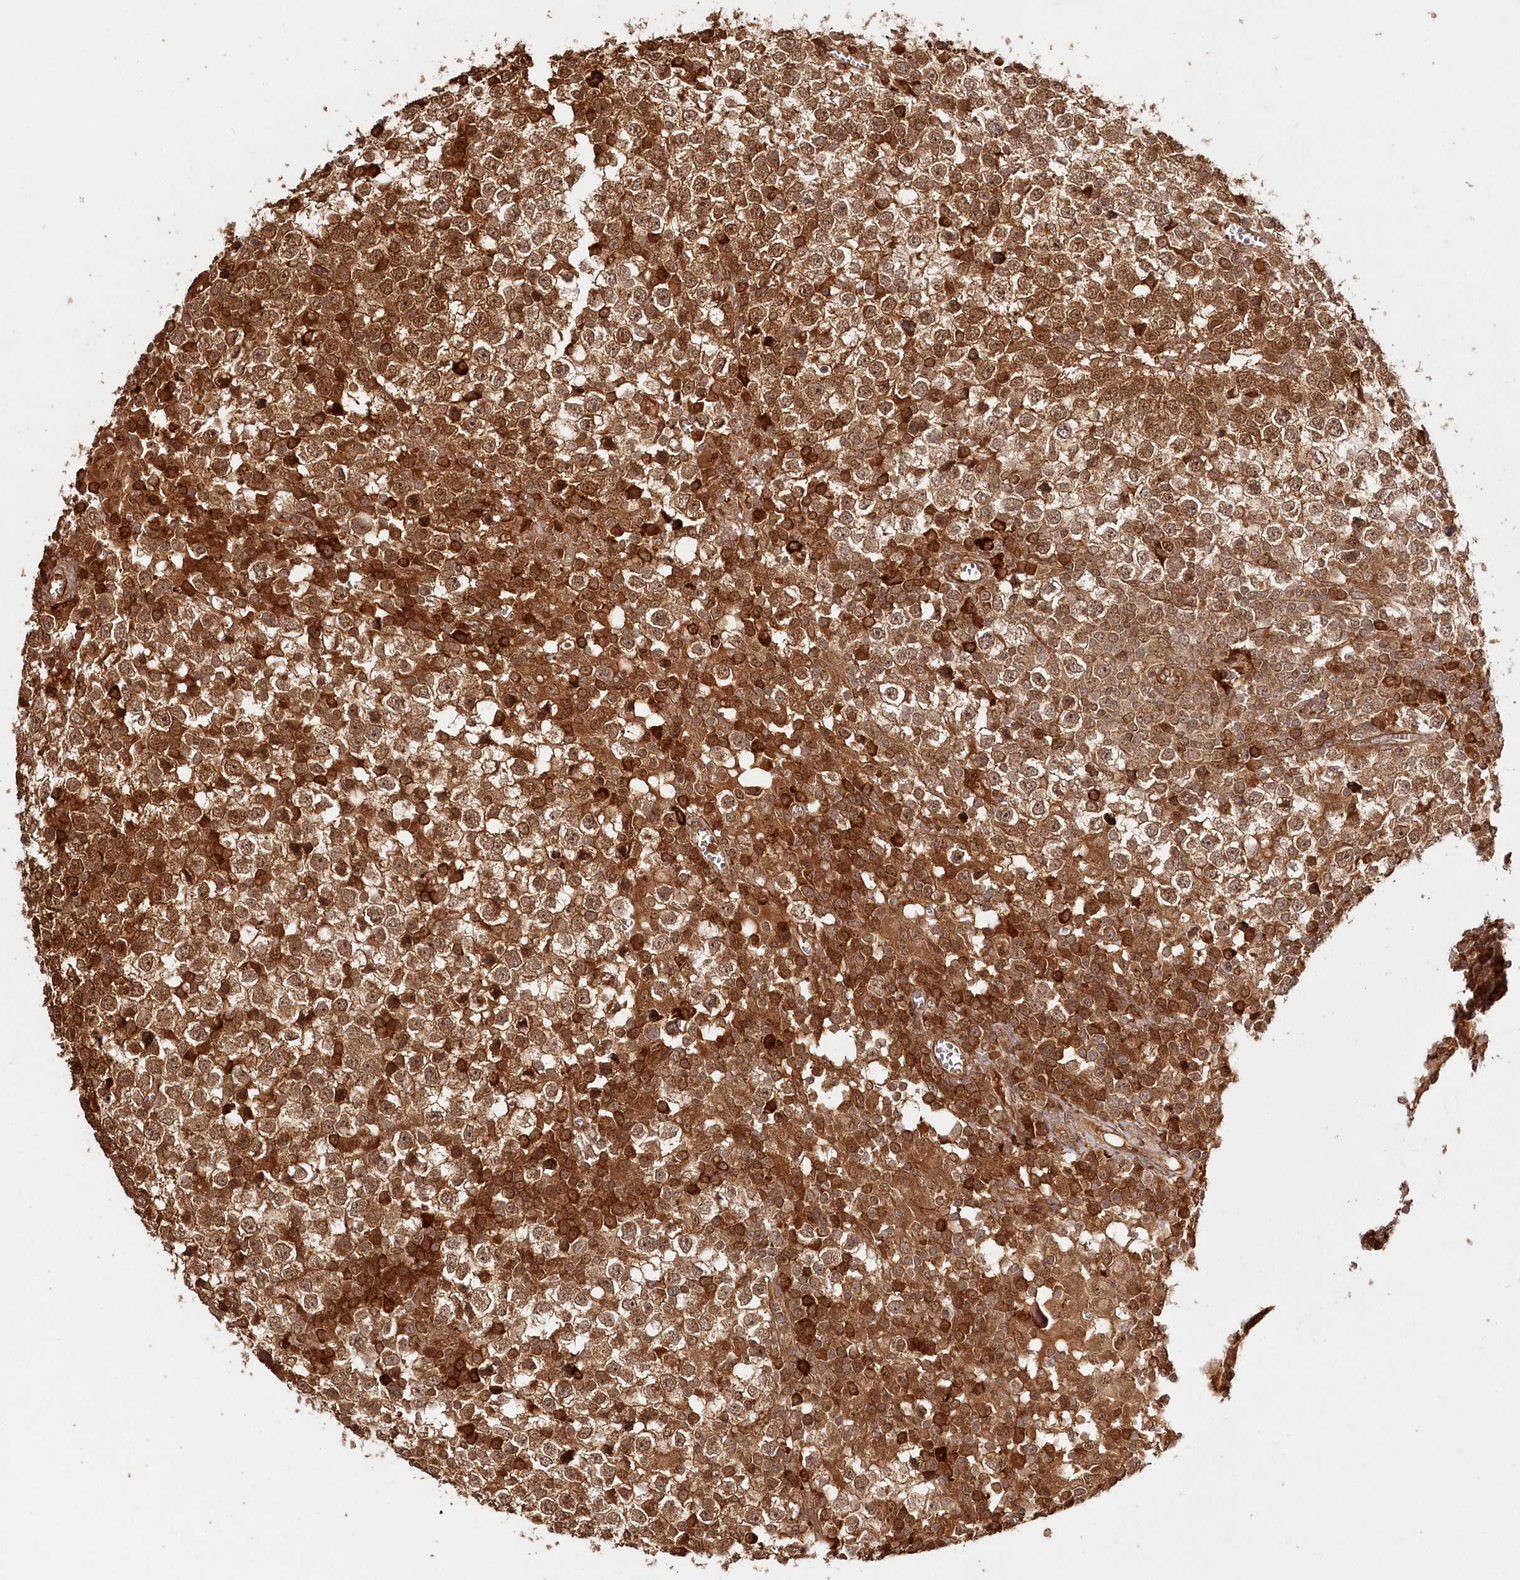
{"staining": {"intensity": "moderate", "quantity": ">75%", "location": "cytoplasmic/membranous,nuclear"}, "tissue": "testis cancer", "cell_type": "Tumor cells", "image_type": "cancer", "snomed": [{"axis": "morphology", "description": "Seminoma, NOS"}, {"axis": "topography", "description": "Testis"}], "caption": "Immunohistochemistry of testis seminoma reveals medium levels of moderate cytoplasmic/membranous and nuclear staining in about >75% of tumor cells.", "gene": "ULK2", "patient": {"sex": "male", "age": 65}}